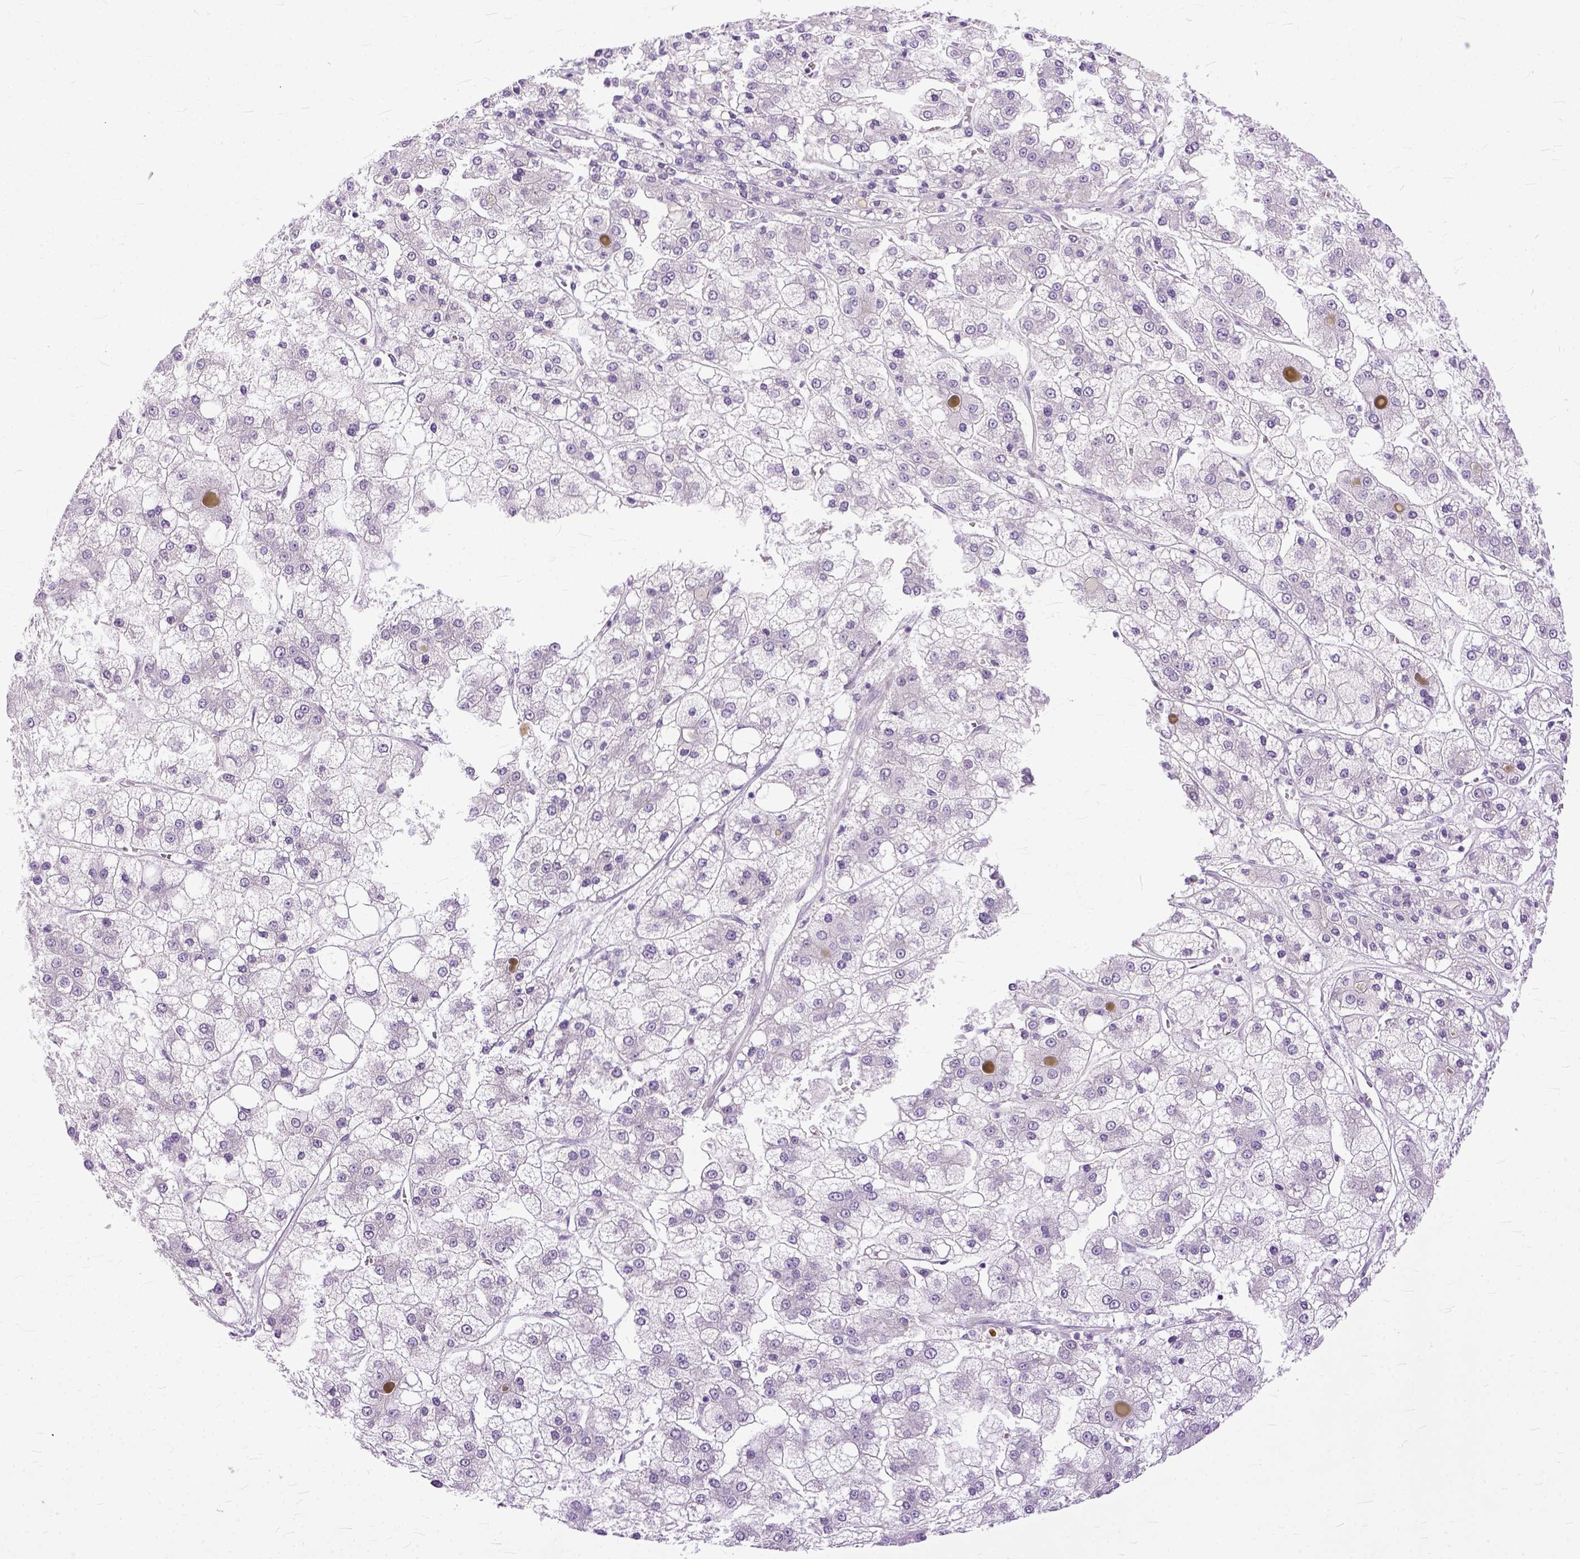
{"staining": {"intensity": "negative", "quantity": "none", "location": "none"}, "tissue": "liver cancer", "cell_type": "Tumor cells", "image_type": "cancer", "snomed": [{"axis": "morphology", "description": "Carcinoma, Hepatocellular, NOS"}, {"axis": "topography", "description": "Liver"}], "caption": "DAB (3,3'-diaminobenzidine) immunohistochemical staining of hepatocellular carcinoma (liver) reveals no significant expression in tumor cells.", "gene": "TCEAL7", "patient": {"sex": "male", "age": 73}}